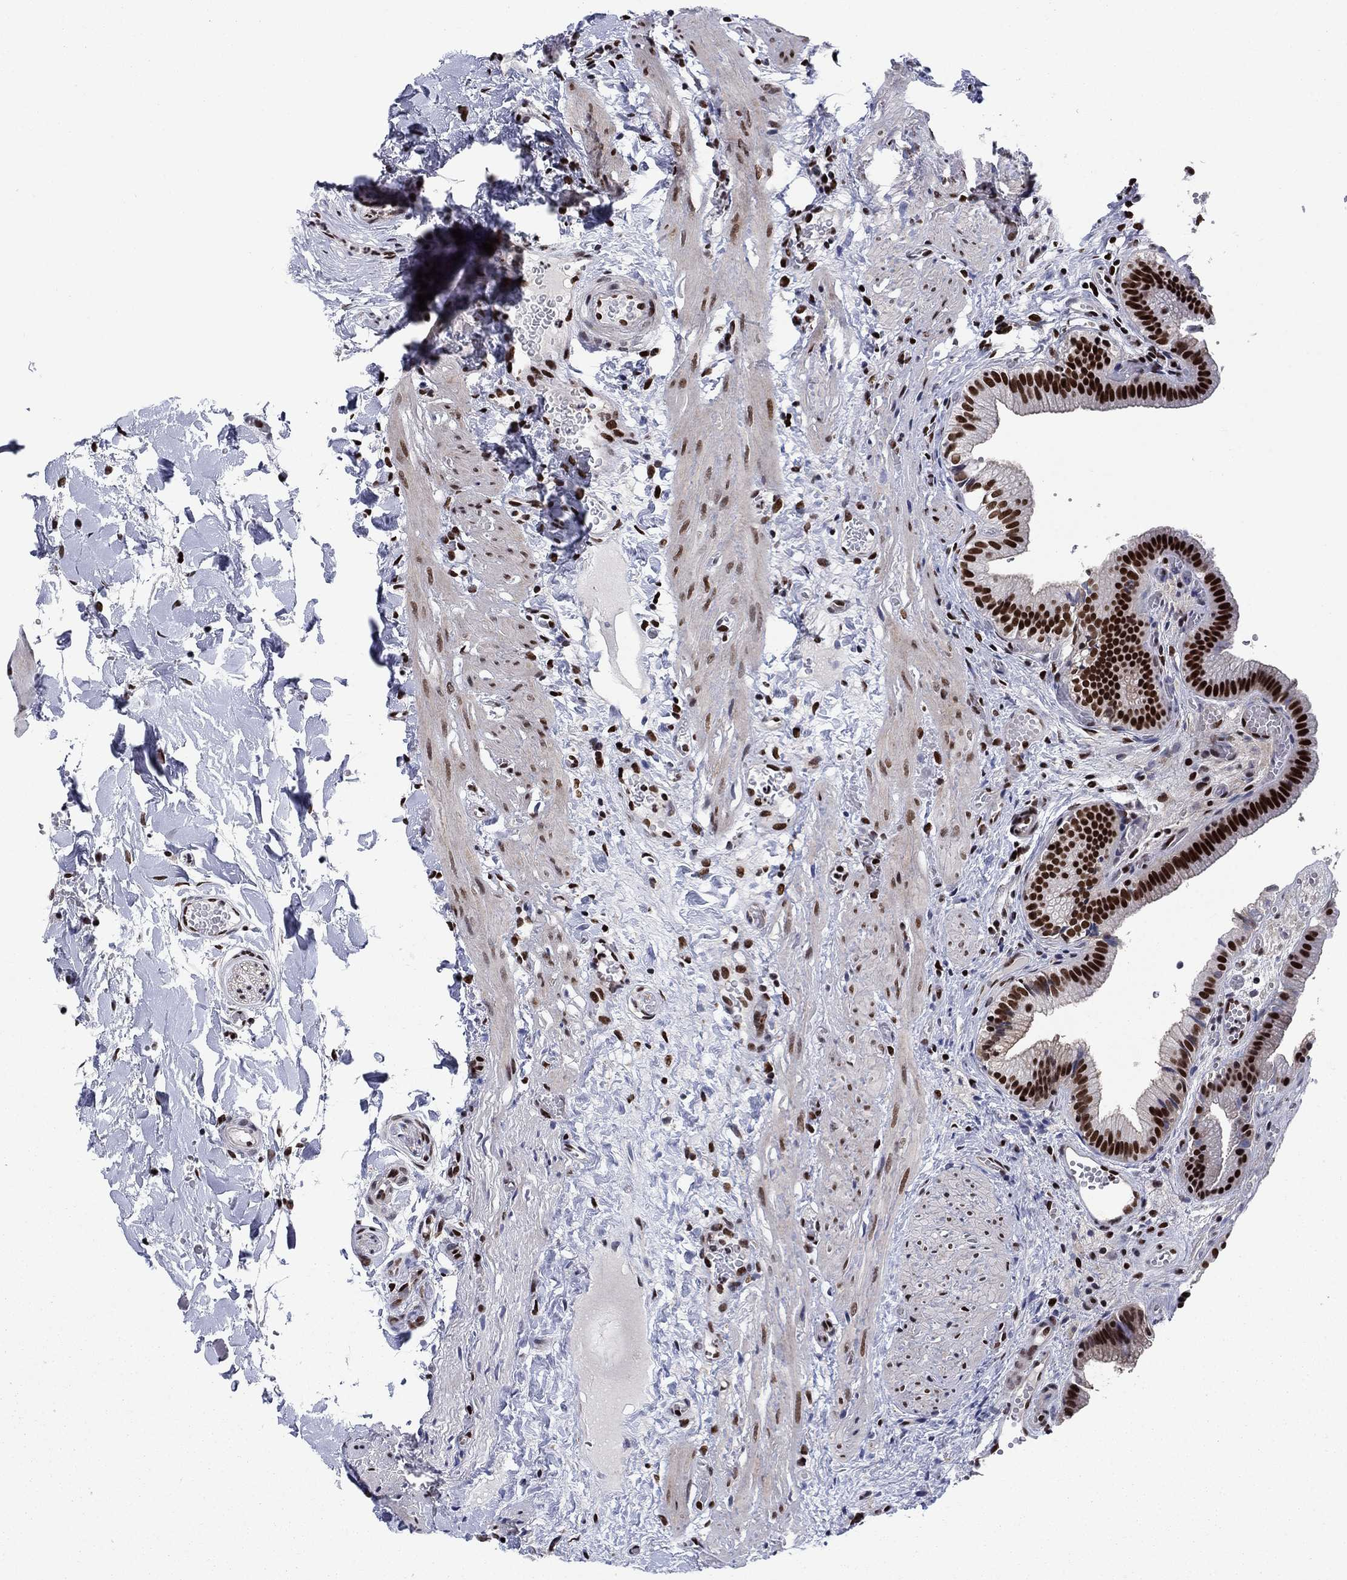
{"staining": {"intensity": "strong", "quantity": ">75%", "location": "nuclear"}, "tissue": "gallbladder", "cell_type": "Glandular cells", "image_type": "normal", "snomed": [{"axis": "morphology", "description": "Normal tissue, NOS"}, {"axis": "topography", "description": "Gallbladder"}], "caption": "IHC (DAB (3,3'-diaminobenzidine)) staining of normal gallbladder reveals strong nuclear protein positivity in about >75% of glandular cells.", "gene": "RPRD1B", "patient": {"sex": "female", "age": 24}}